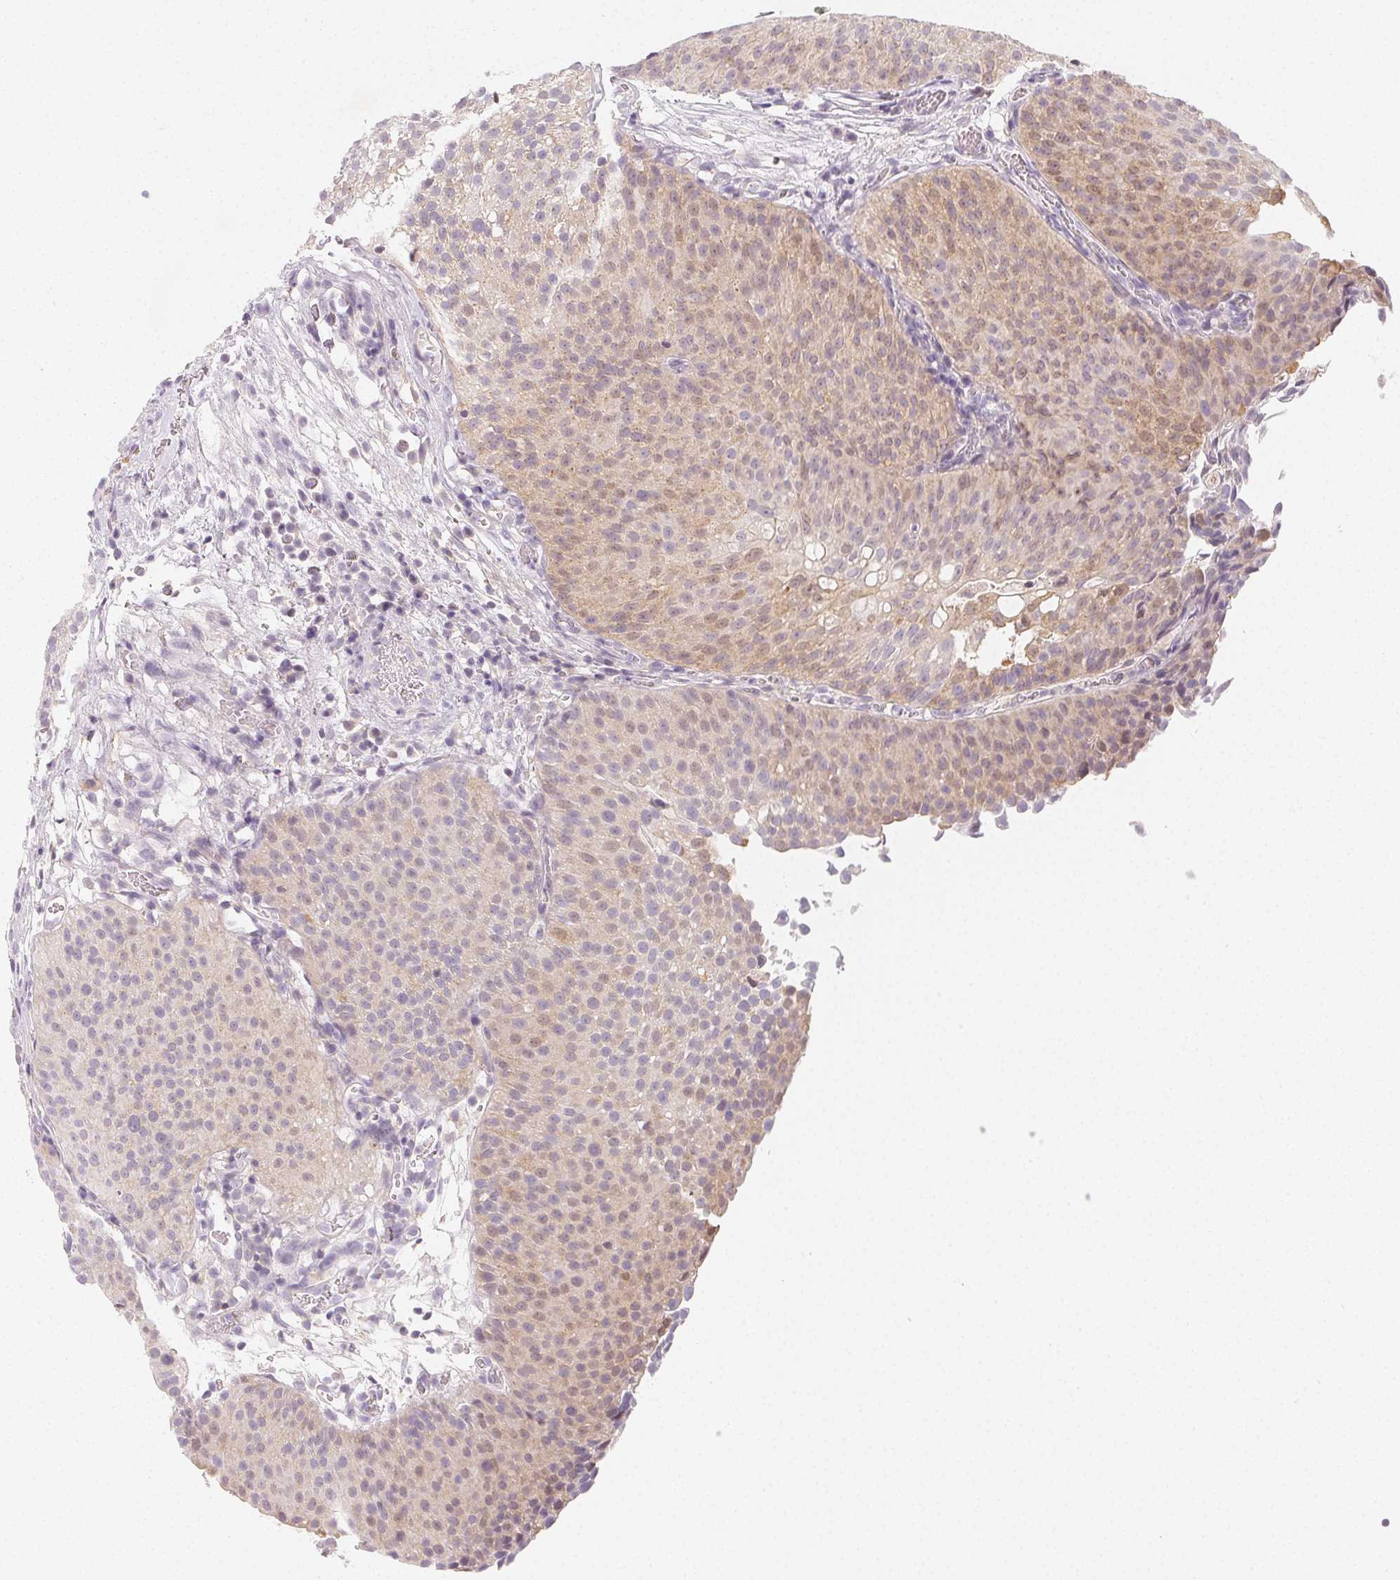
{"staining": {"intensity": "weak", "quantity": "25%-75%", "location": "cytoplasmic/membranous"}, "tissue": "urothelial cancer", "cell_type": "Tumor cells", "image_type": "cancer", "snomed": [{"axis": "morphology", "description": "Urothelial carcinoma, Low grade"}, {"axis": "topography", "description": "Urinary bladder"}], "caption": "Low-grade urothelial carcinoma stained with DAB (3,3'-diaminobenzidine) IHC displays low levels of weak cytoplasmic/membranous staining in approximately 25%-75% of tumor cells.", "gene": "LRRC23", "patient": {"sex": "male", "age": 80}}